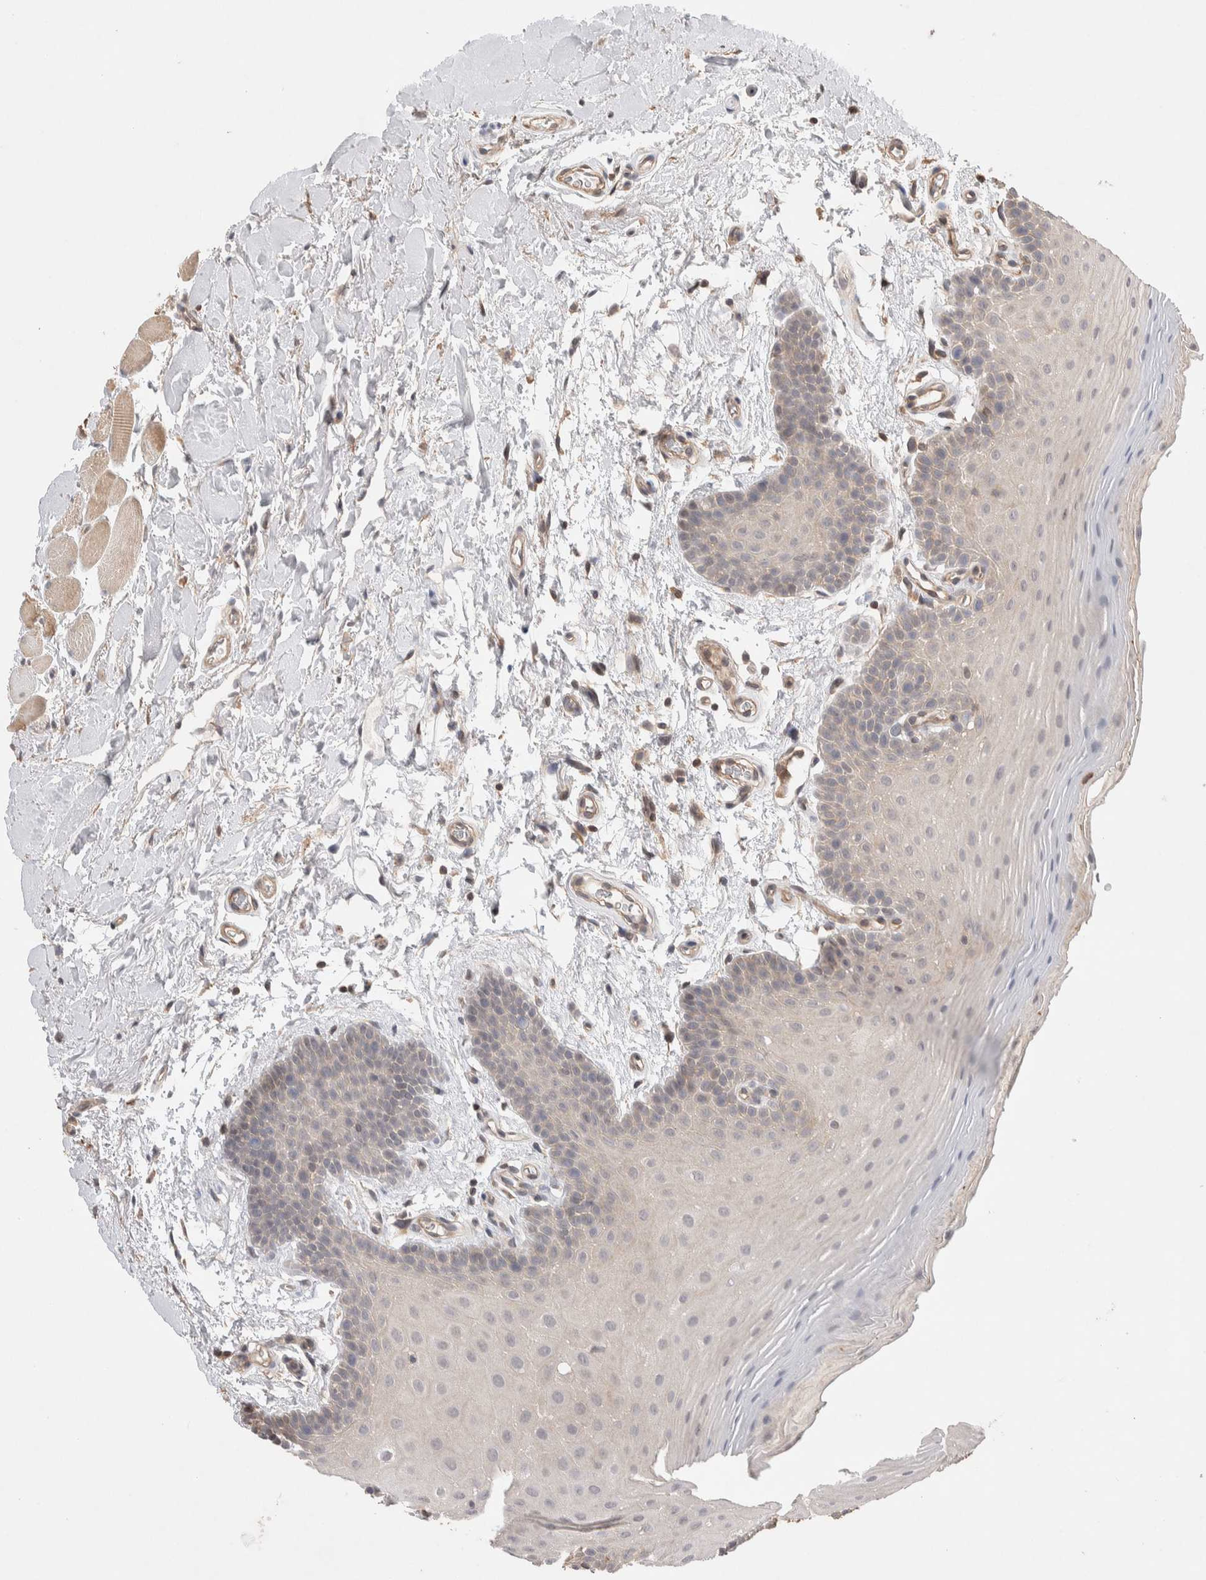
{"staining": {"intensity": "weak", "quantity": "<25%", "location": "cytoplasmic/membranous"}, "tissue": "oral mucosa", "cell_type": "Squamous epithelial cells", "image_type": "normal", "snomed": [{"axis": "morphology", "description": "Normal tissue, NOS"}, {"axis": "topography", "description": "Oral tissue"}], "caption": "Oral mucosa stained for a protein using IHC displays no positivity squamous epithelial cells.", "gene": "ZNF704", "patient": {"sex": "male", "age": 62}}